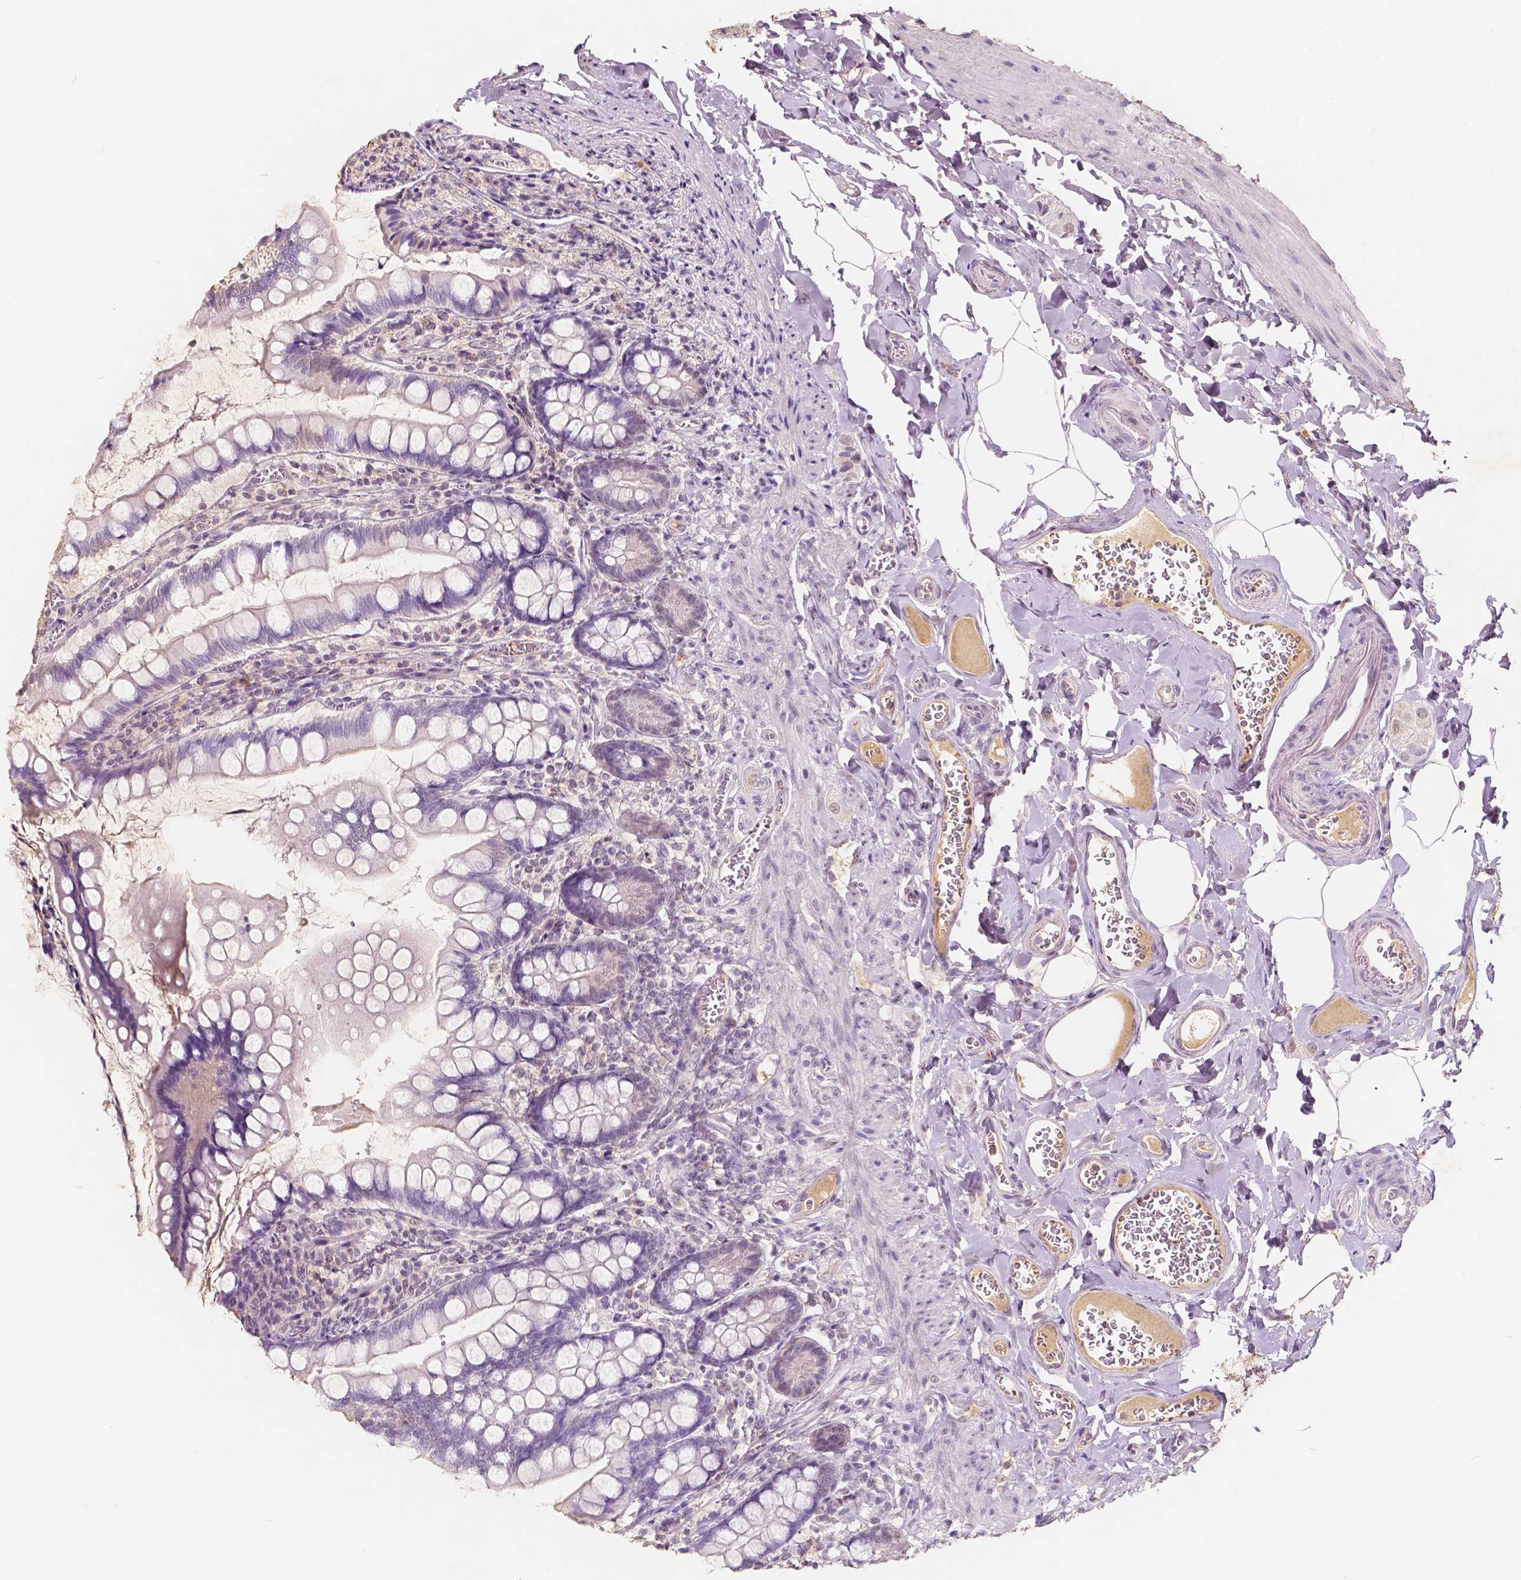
{"staining": {"intensity": "negative", "quantity": "none", "location": "none"}, "tissue": "small intestine", "cell_type": "Glandular cells", "image_type": "normal", "snomed": [{"axis": "morphology", "description": "Normal tissue, NOS"}, {"axis": "topography", "description": "Small intestine"}], "caption": "A histopathology image of human small intestine is negative for staining in glandular cells. (Brightfield microscopy of DAB immunohistochemistry at high magnification).", "gene": "SOX15", "patient": {"sex": "female", "age": 56}}